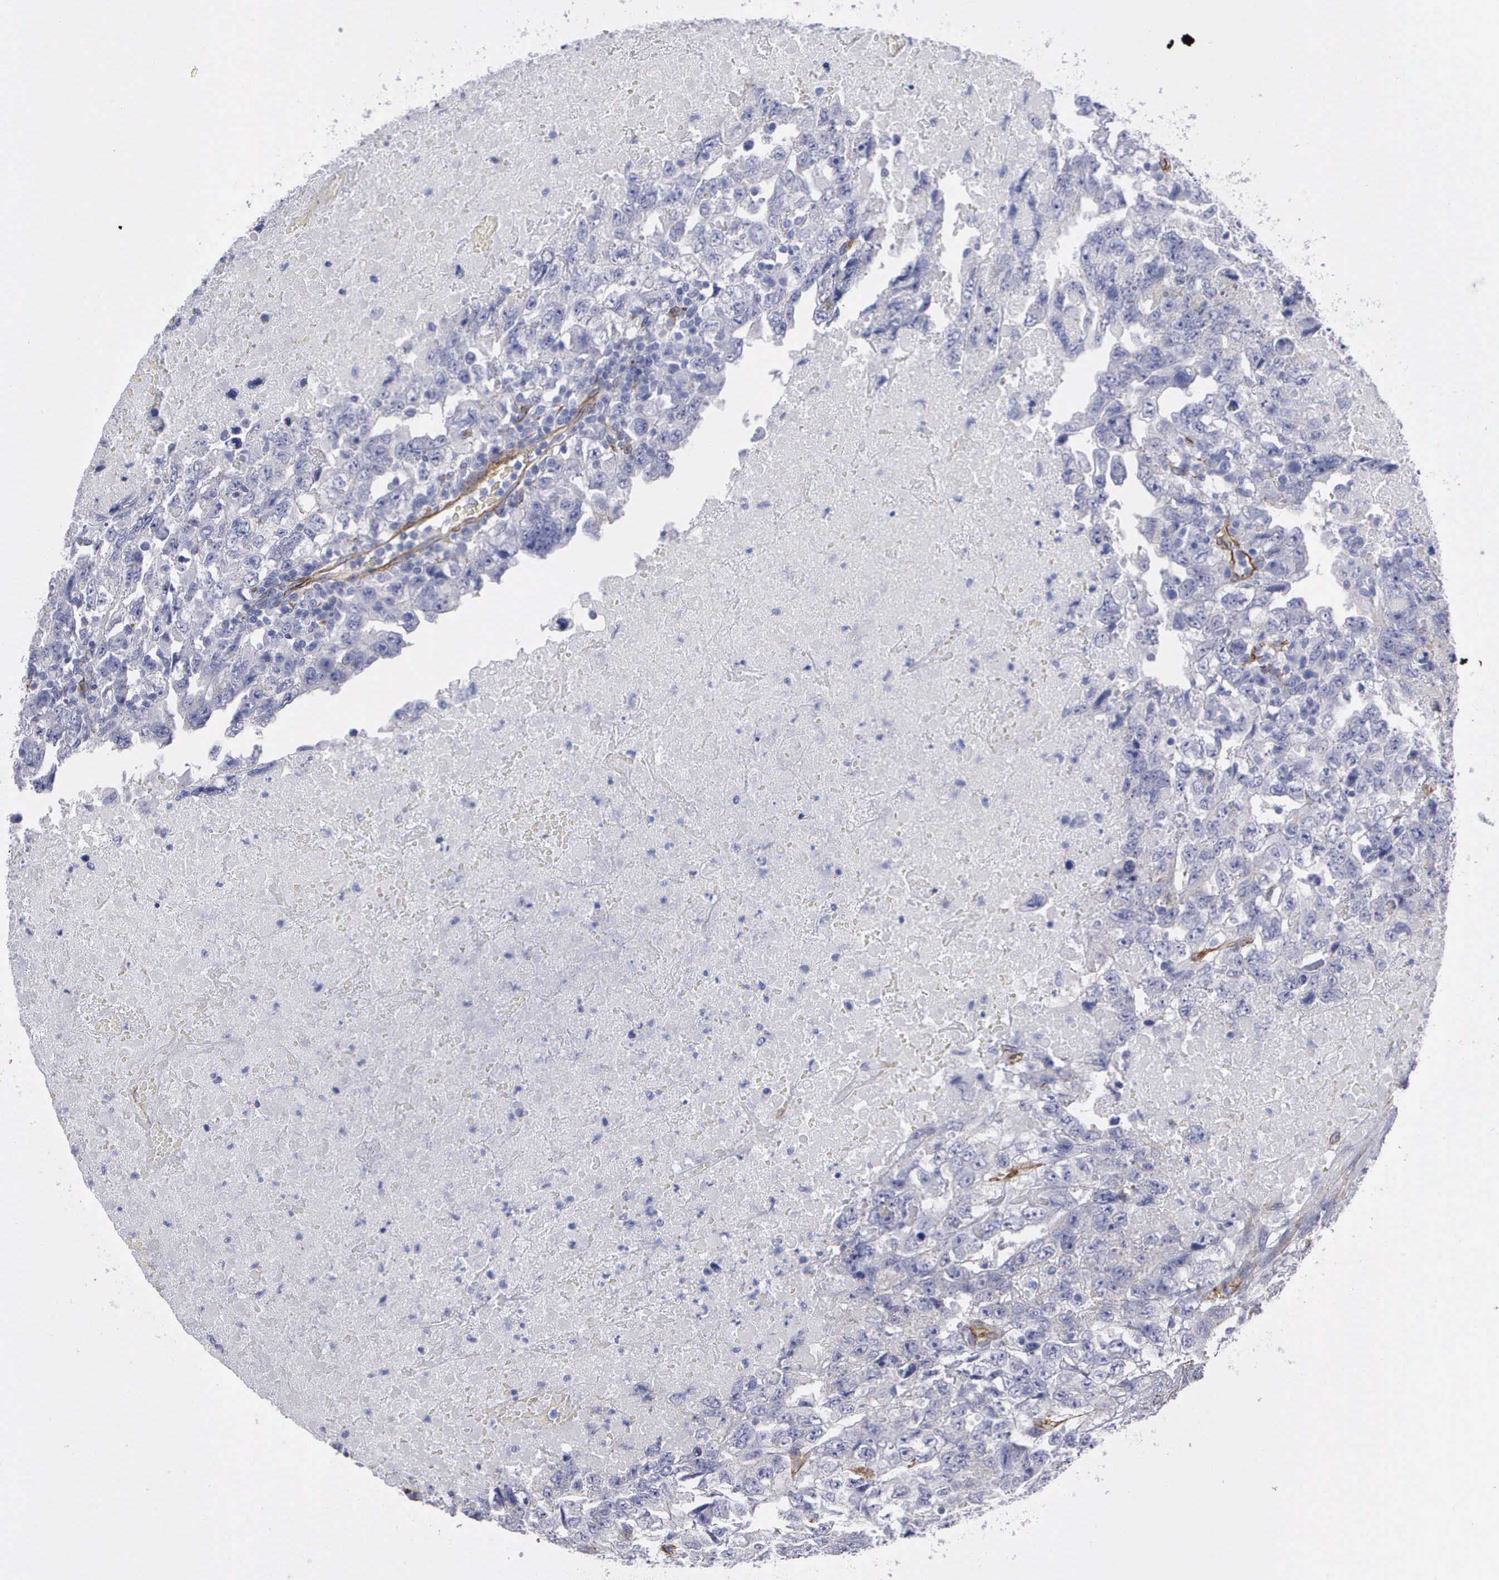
{"staining": {"intensity": "negative", "quantity": "none", "location": "none"}, "tissue": "testis cancer", "cell_type": "Tumor cells", "image_type": "cancer", "snomed": [{"axis": "morphology", "description": "Carcinoma, Embryonal, NOS"}, {"axis": "topography", "description": "Testis"}], "caption": "Embryonal carcinoma (testis) was stained to show a protein in brown. There is no significant staining in tumor cells. Nuclei are stained in blue.", "gene": "MAGEB10", "patient": {"sex": "male", "age": 36}}